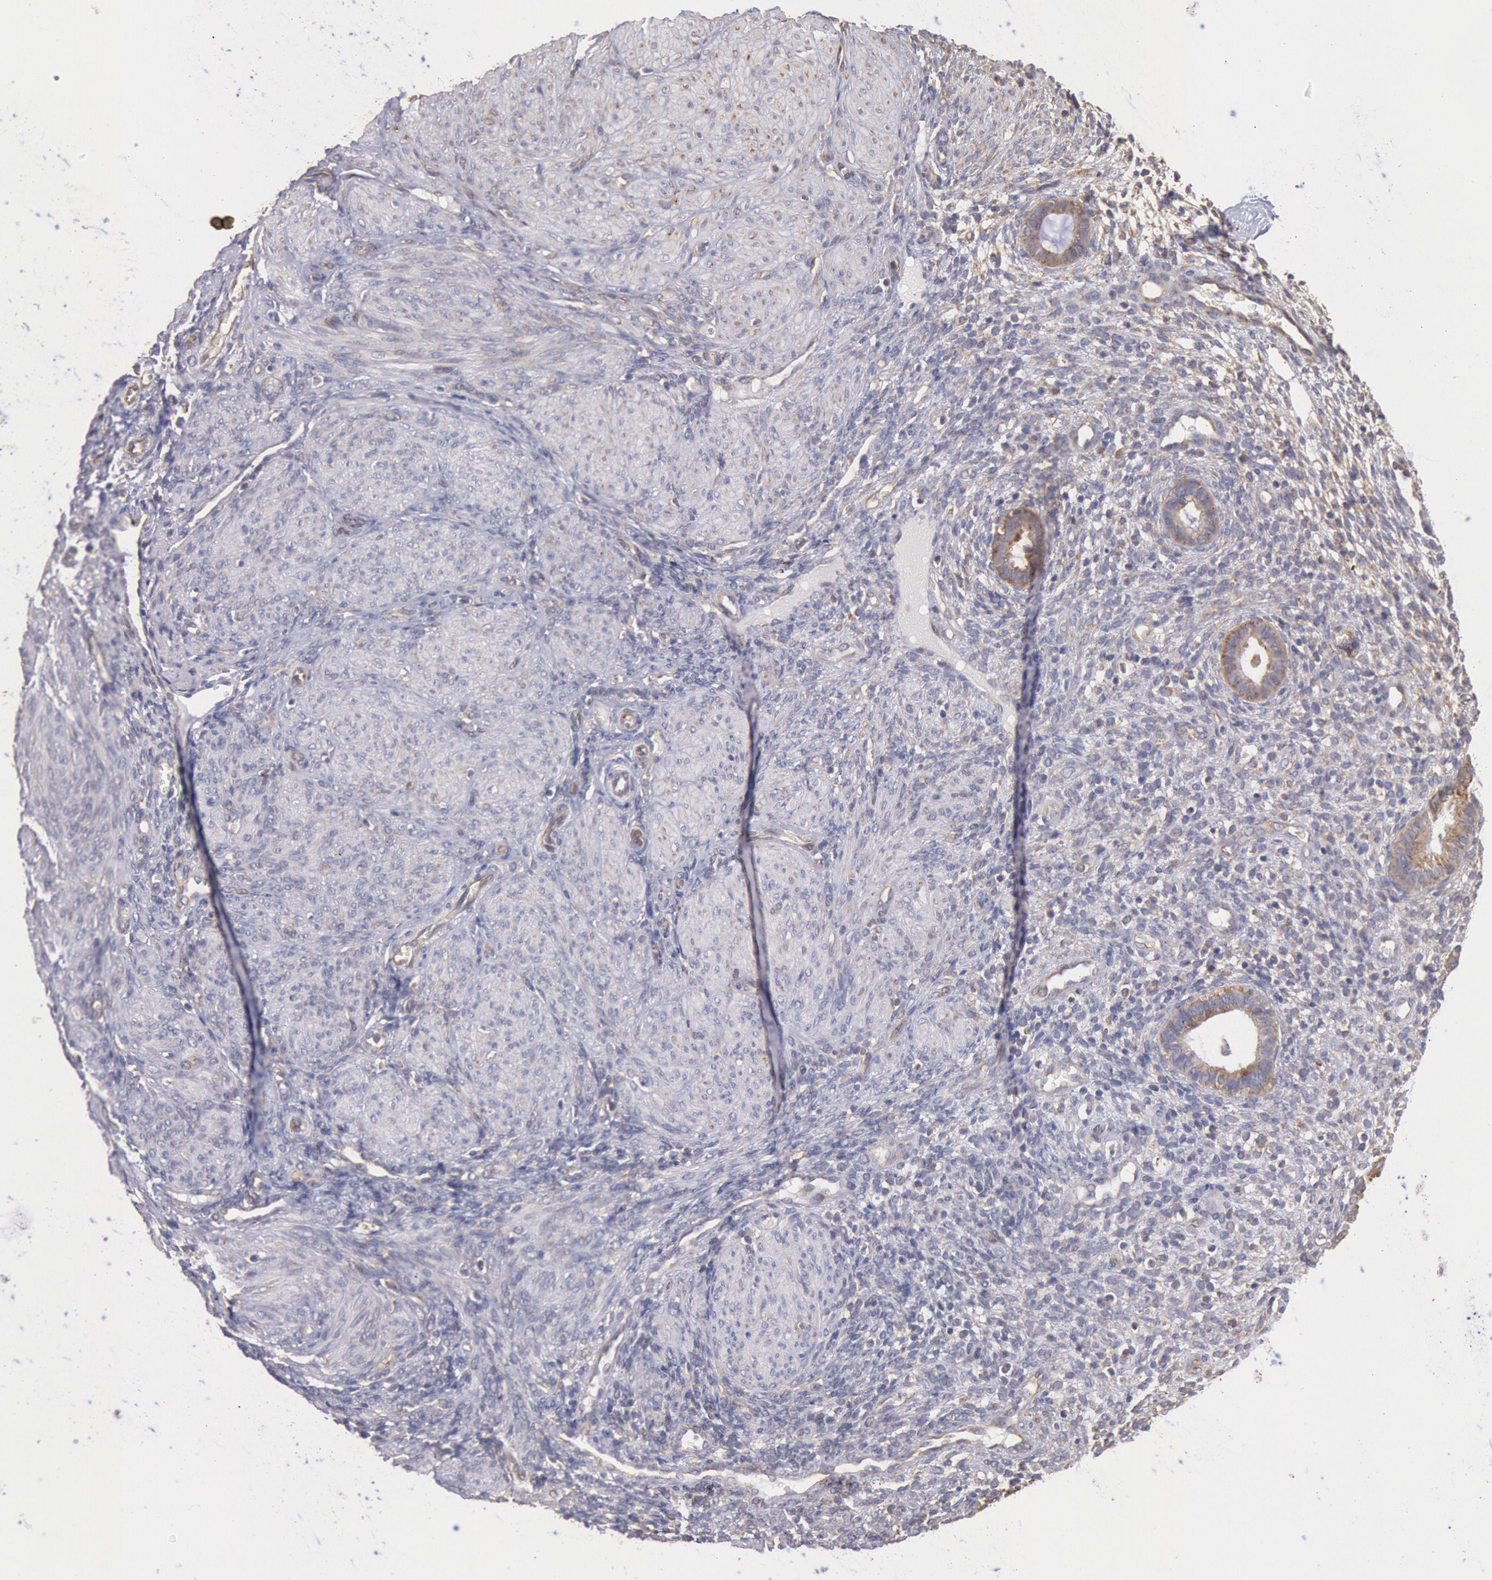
{"staining": {"intensity": "weak", "quantity": ">75%", "location": "cytoplasmic/membranous"}, "tissue": "endometrium", "cell_type": "Cells in endometrial stroma", "image_type": "normal", "snomed": [{"axis": "morphology", "description": "Normal tissue, NOS"}, {"axis": "topography", "description": "Endometrium"}], "caption": "A histopathology image showing weak cytoplasmic/membranous expression in about >75% of cells in endometrial stroma in benign endometrium, as visualized by brown immunohistochemical staining.", "gene": "DRG1", "patient": {"sex": "female", "age": 72}}